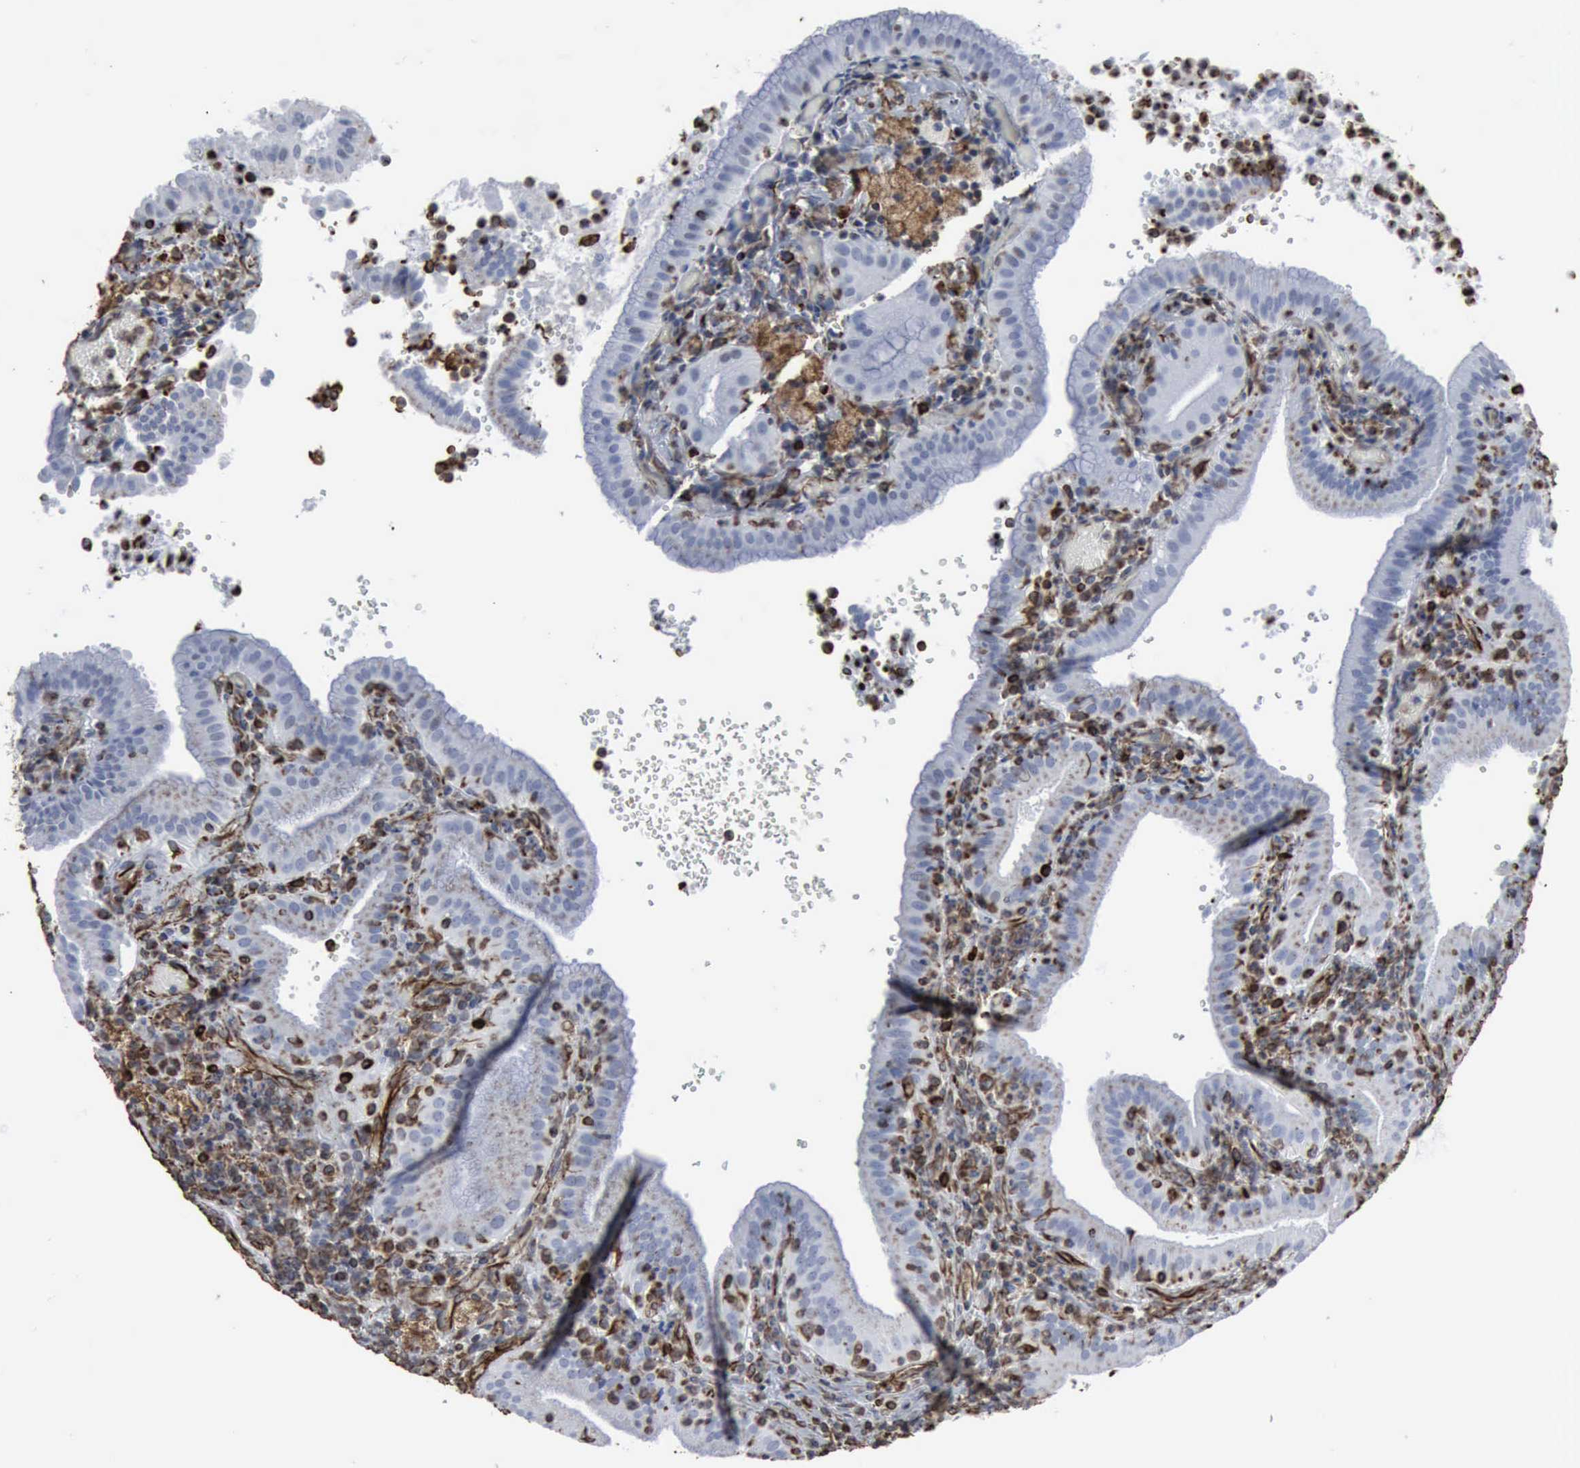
{"staining": {"intensity": "weak", "quantity": "<25%", "location": "nuclear"}, "tissue": "gallbladder", "cell_type": "Glandular cells", "image_type": "normal", "snomed": [{"axis": "morphology", "description": "Normal tissue, NOS"}, {"axis": "topography", "description": "Gallbladder"}], "caption": "The micrograph reveals no staining of glandular cells in normal gallbladder. (Stains: DAB immunohistochemistry with hematoxylin counter stain, Microscopy: brightfield microscopy at high magnification).", "gene": "CCNE1", "patient": {"sex": "male", "age": 59}}